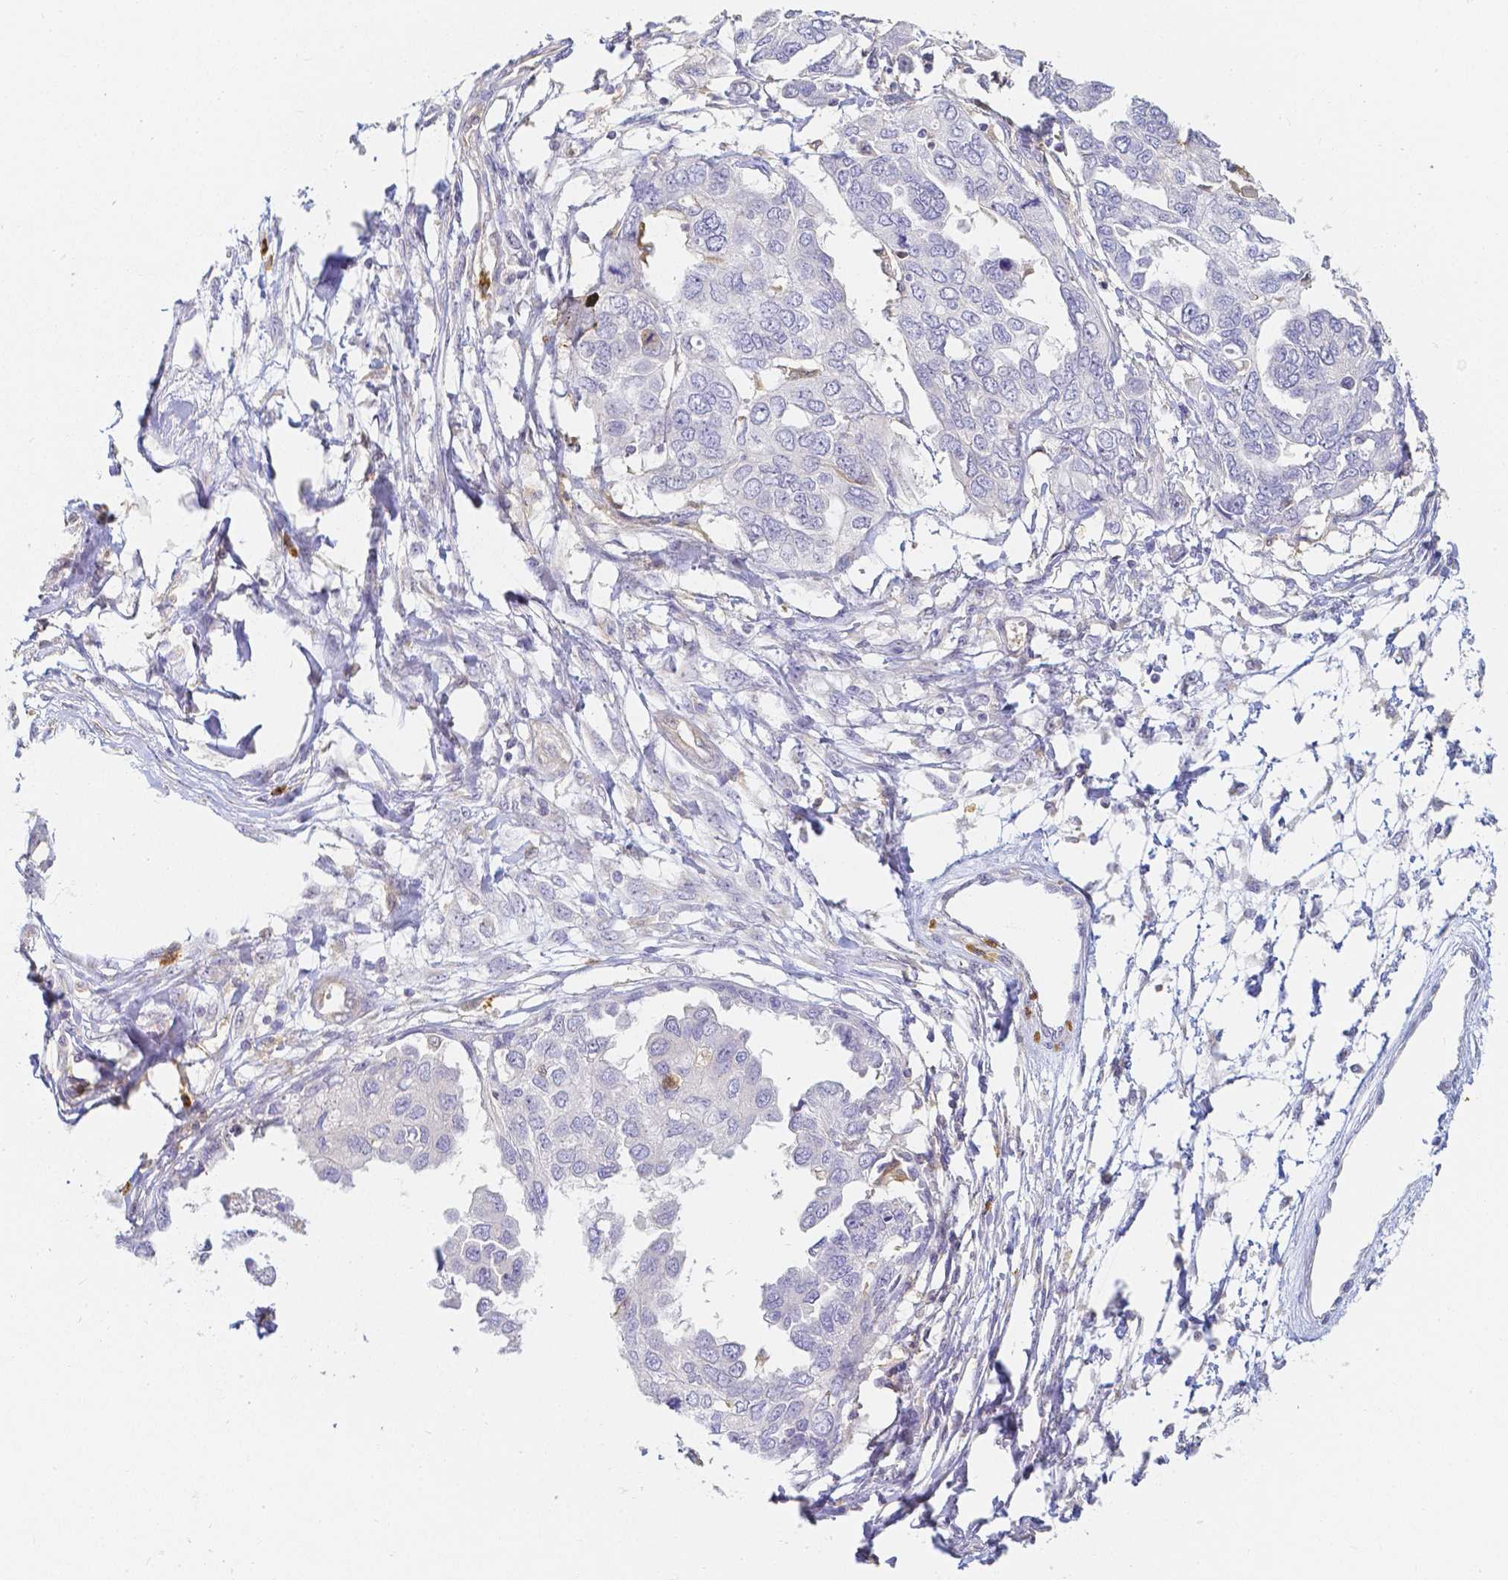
{"staining": {"intensity": "negative", "quantity": "none", "location": "none"}, "tissue": "ovarian cancer", "cell_type": "Tumor cells", "image_type": "cancer", "snomed": [{"axis": "morphology", "description": "Cystadenocarcinoma, serous, NOS"}, {"axis": "topography", "description": "Ovary"}], "caption": "Tumor cells are negative for brown protein staining in ovarian serous cystadenocarcinoma.", "gene": "KCNH1", "patient": {"sex": "female", "age": 53}}